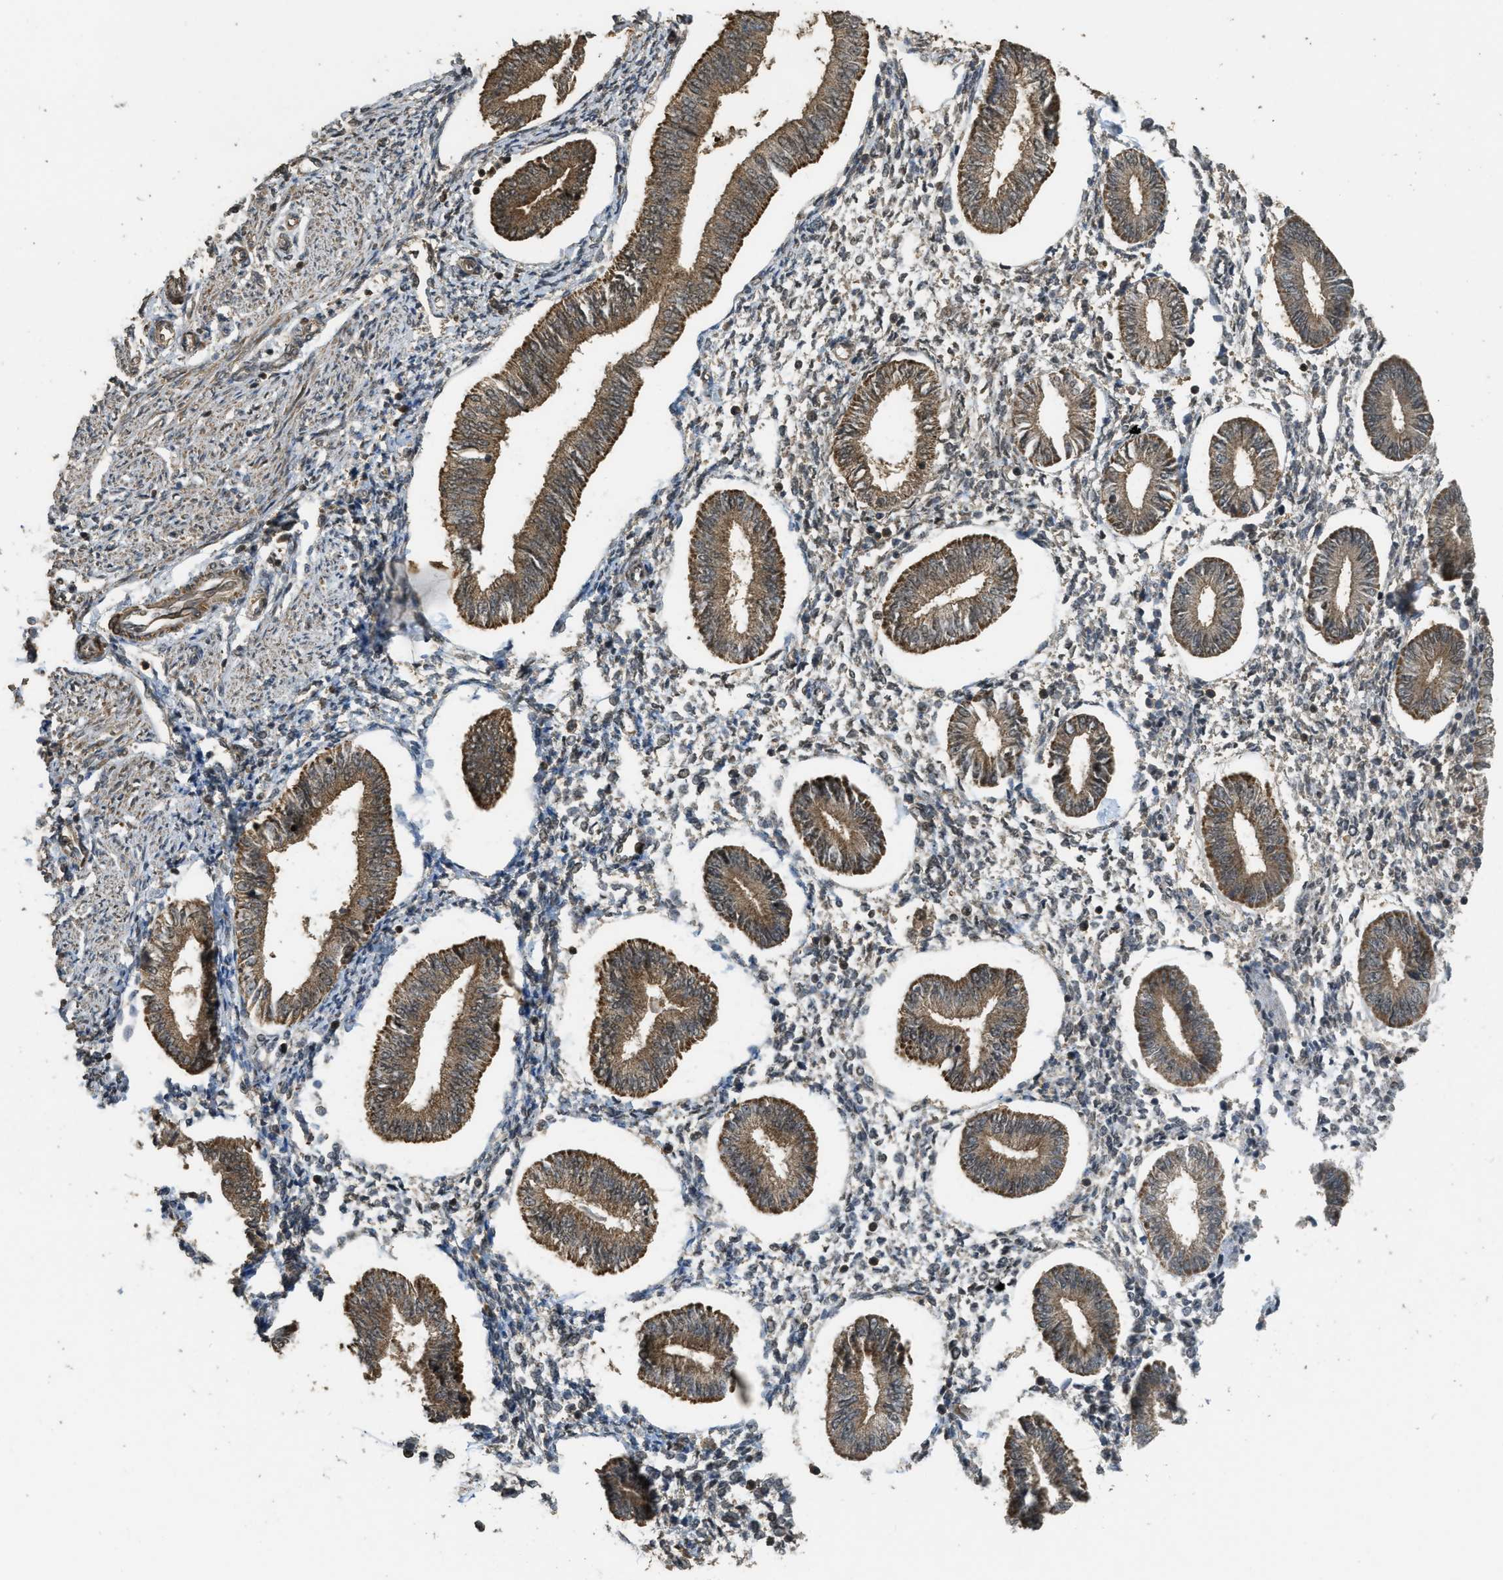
{"staining": {"intensity": "moderate", "quantity": "25%-75%", "location": "cytoplasmic/membranous"}, "tissue": "endometrium", "cell_type": "Cells in endometrial stroma", "image_type": "normal", "snomed": [{"axis": "morphology", "description": "Normal tissue, NOS"}, {"axis": "topography", "description": "Endometrium"}], "caption": "Human endometrium stained for a protein (brown) reveals moderate cytoplasmic/membranous positive staining in about 25%-75% of cells in endometrial stroma.", "gene": "CTPS1", "patient": {"sex": "female", "age": 50}}